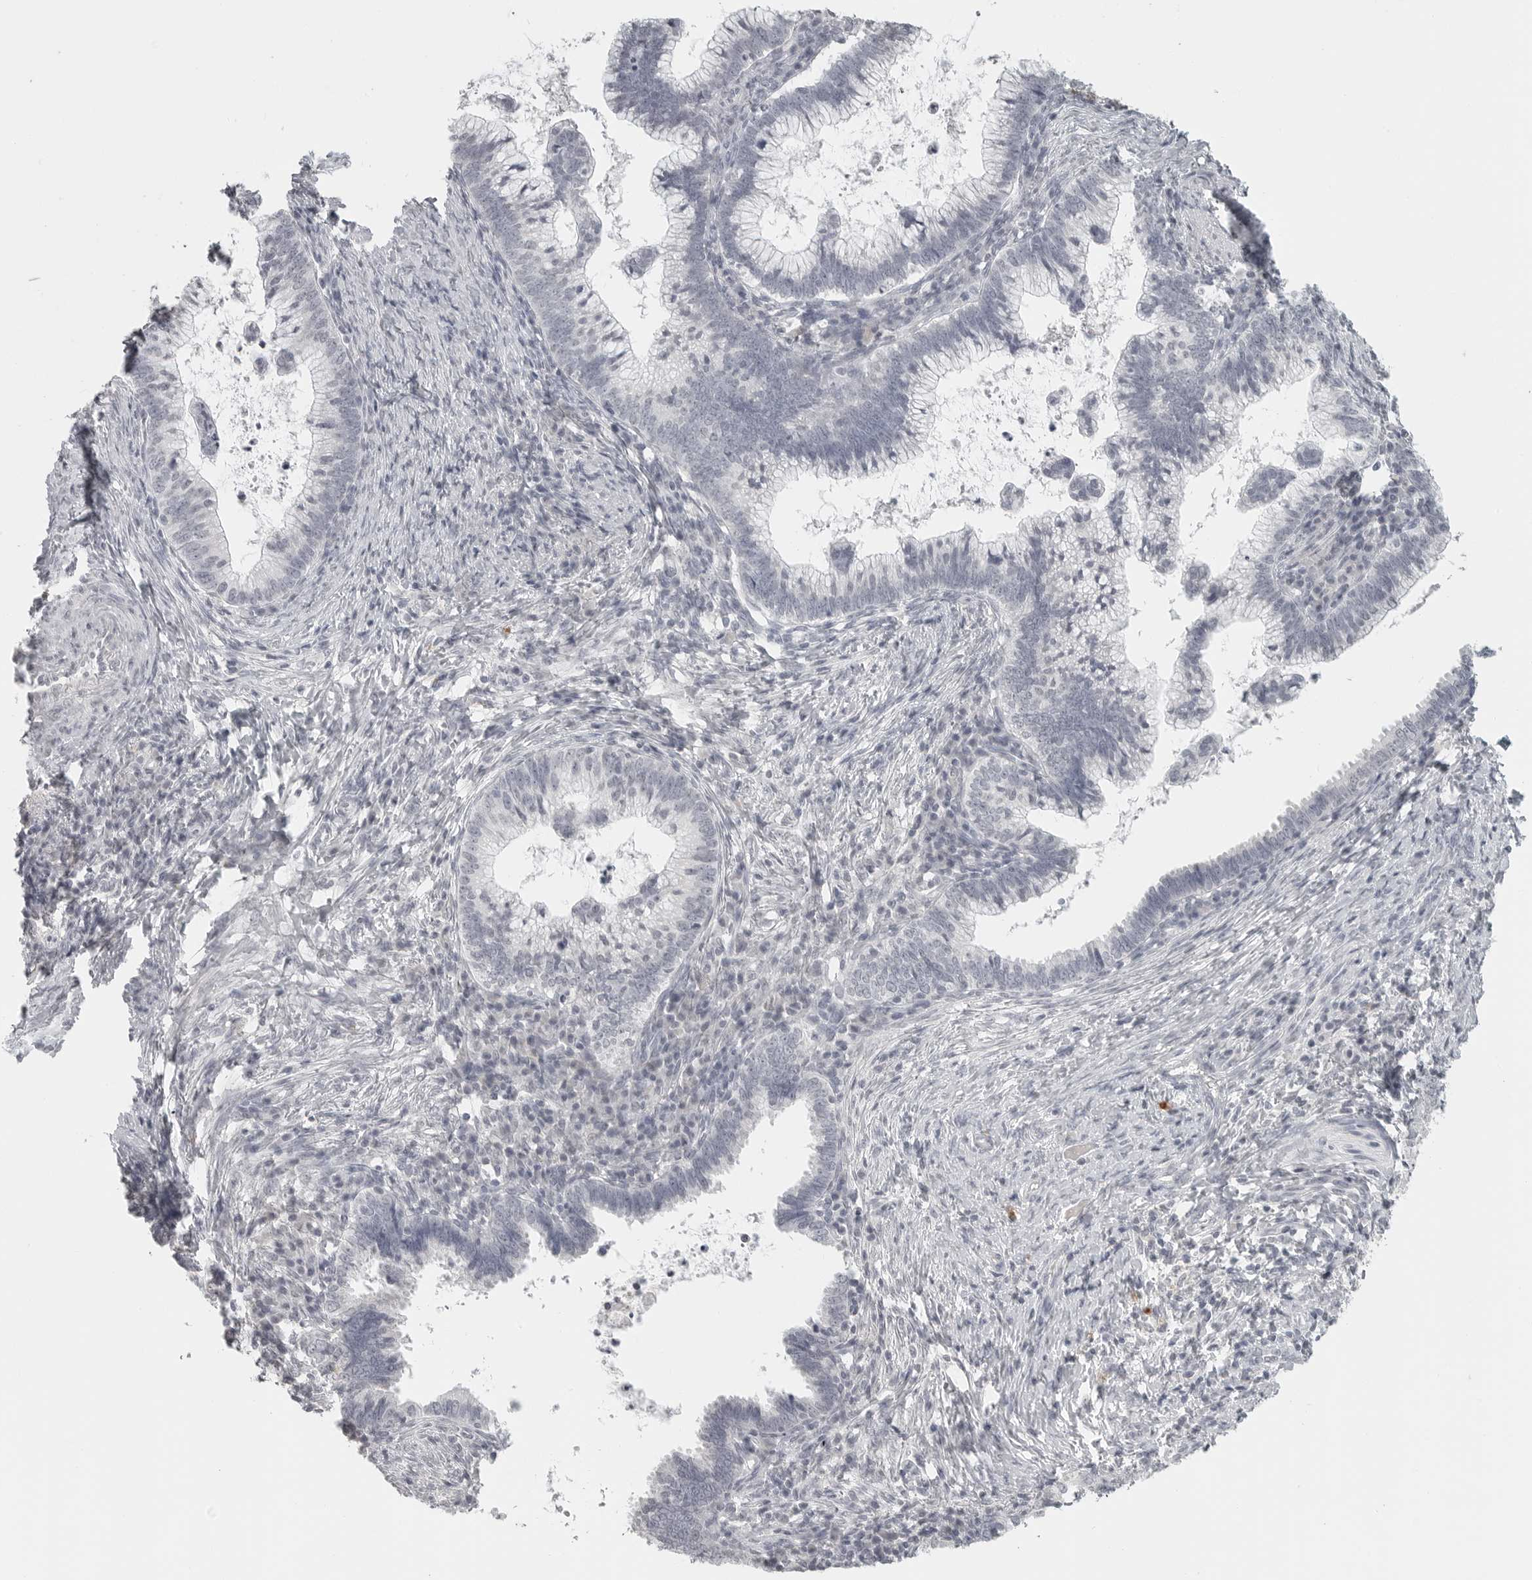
{"staining": {"intensity": "negative", "quantity": "none", "location": "none"}, "tissue": "cervical cancer", "cell_type": "Tumor cells", "image_type": "cancer", "snomed": [{"axis": "morphology", "description": "Adenocarcinoma, NOS"}, {"axis": "topography", "description": "Cervix"}], "caption": "Immunohistochemistry (IHC) histopathology image of human adenocarcinoma (cervical) stained for a protein (brown), which exhibits no expression in tumor cells.", "gene": "BPIFA1", "patient": {"sex": "female", "age": 36}}